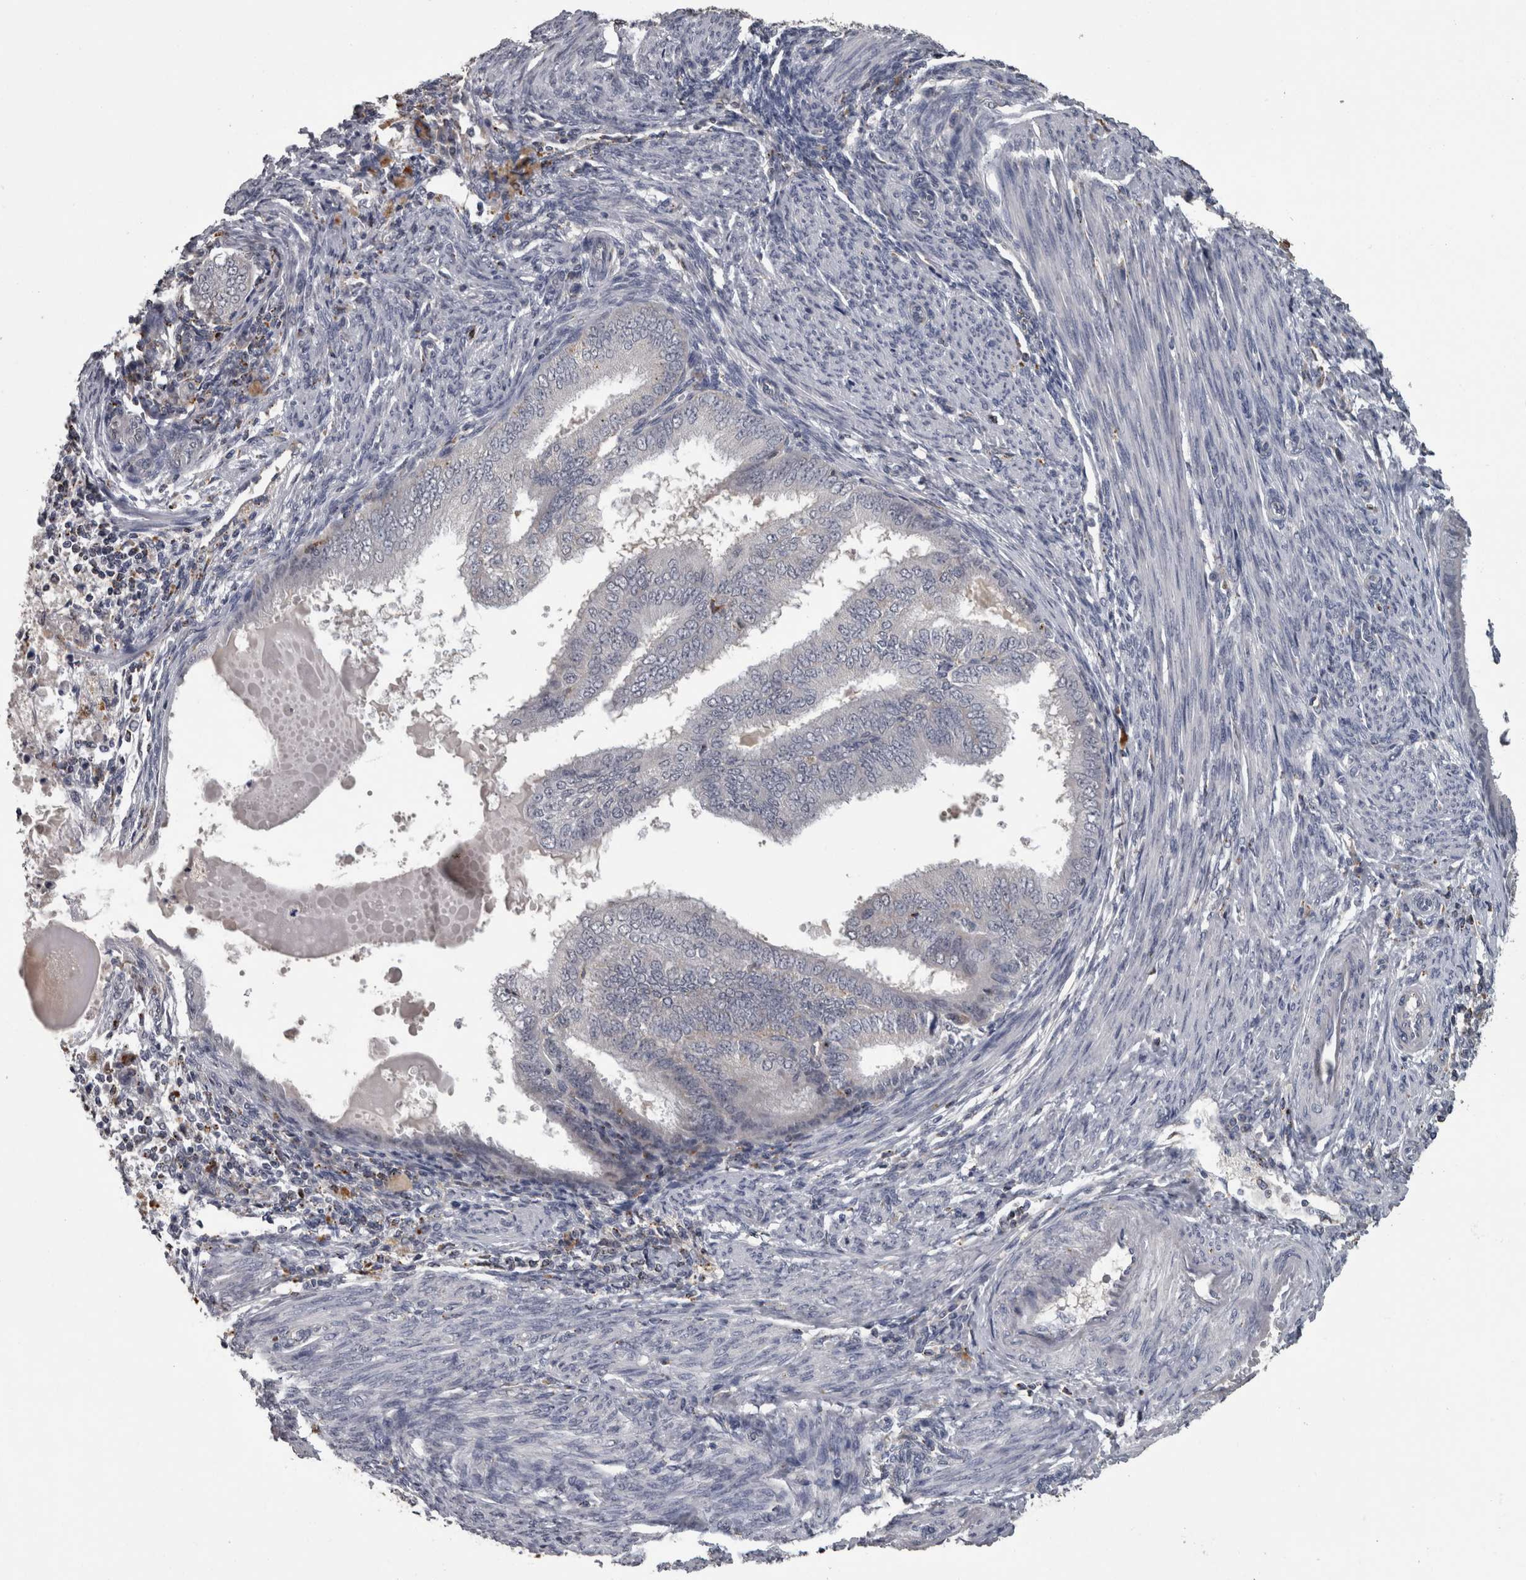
{"staining": {"intensity": "weak", "quantity": "<25%", "location": "nuclear"}, "tissue": "endometrial cancer", "cell_type": "Tumor cells", "image_type": "cancer", "snomed": [{"axis": "morphology", "description": "Adenocarcinoma, NOS"}, {"axis": "topography", "description": "Endometrium"}], "caption": "Photomicrograph shows no significant protein staining in tumor cells of endometrial cancer (adenocarcinoma). The staining was performed using DAB (3,3'-diaminobenzidine) to visualize the protein expression in brown, while the nuclei were stained in blue with hematoxylin (Magnification: 20x).", "gene": "NAAA", "patient": {"sex": "female", "age": 58}}